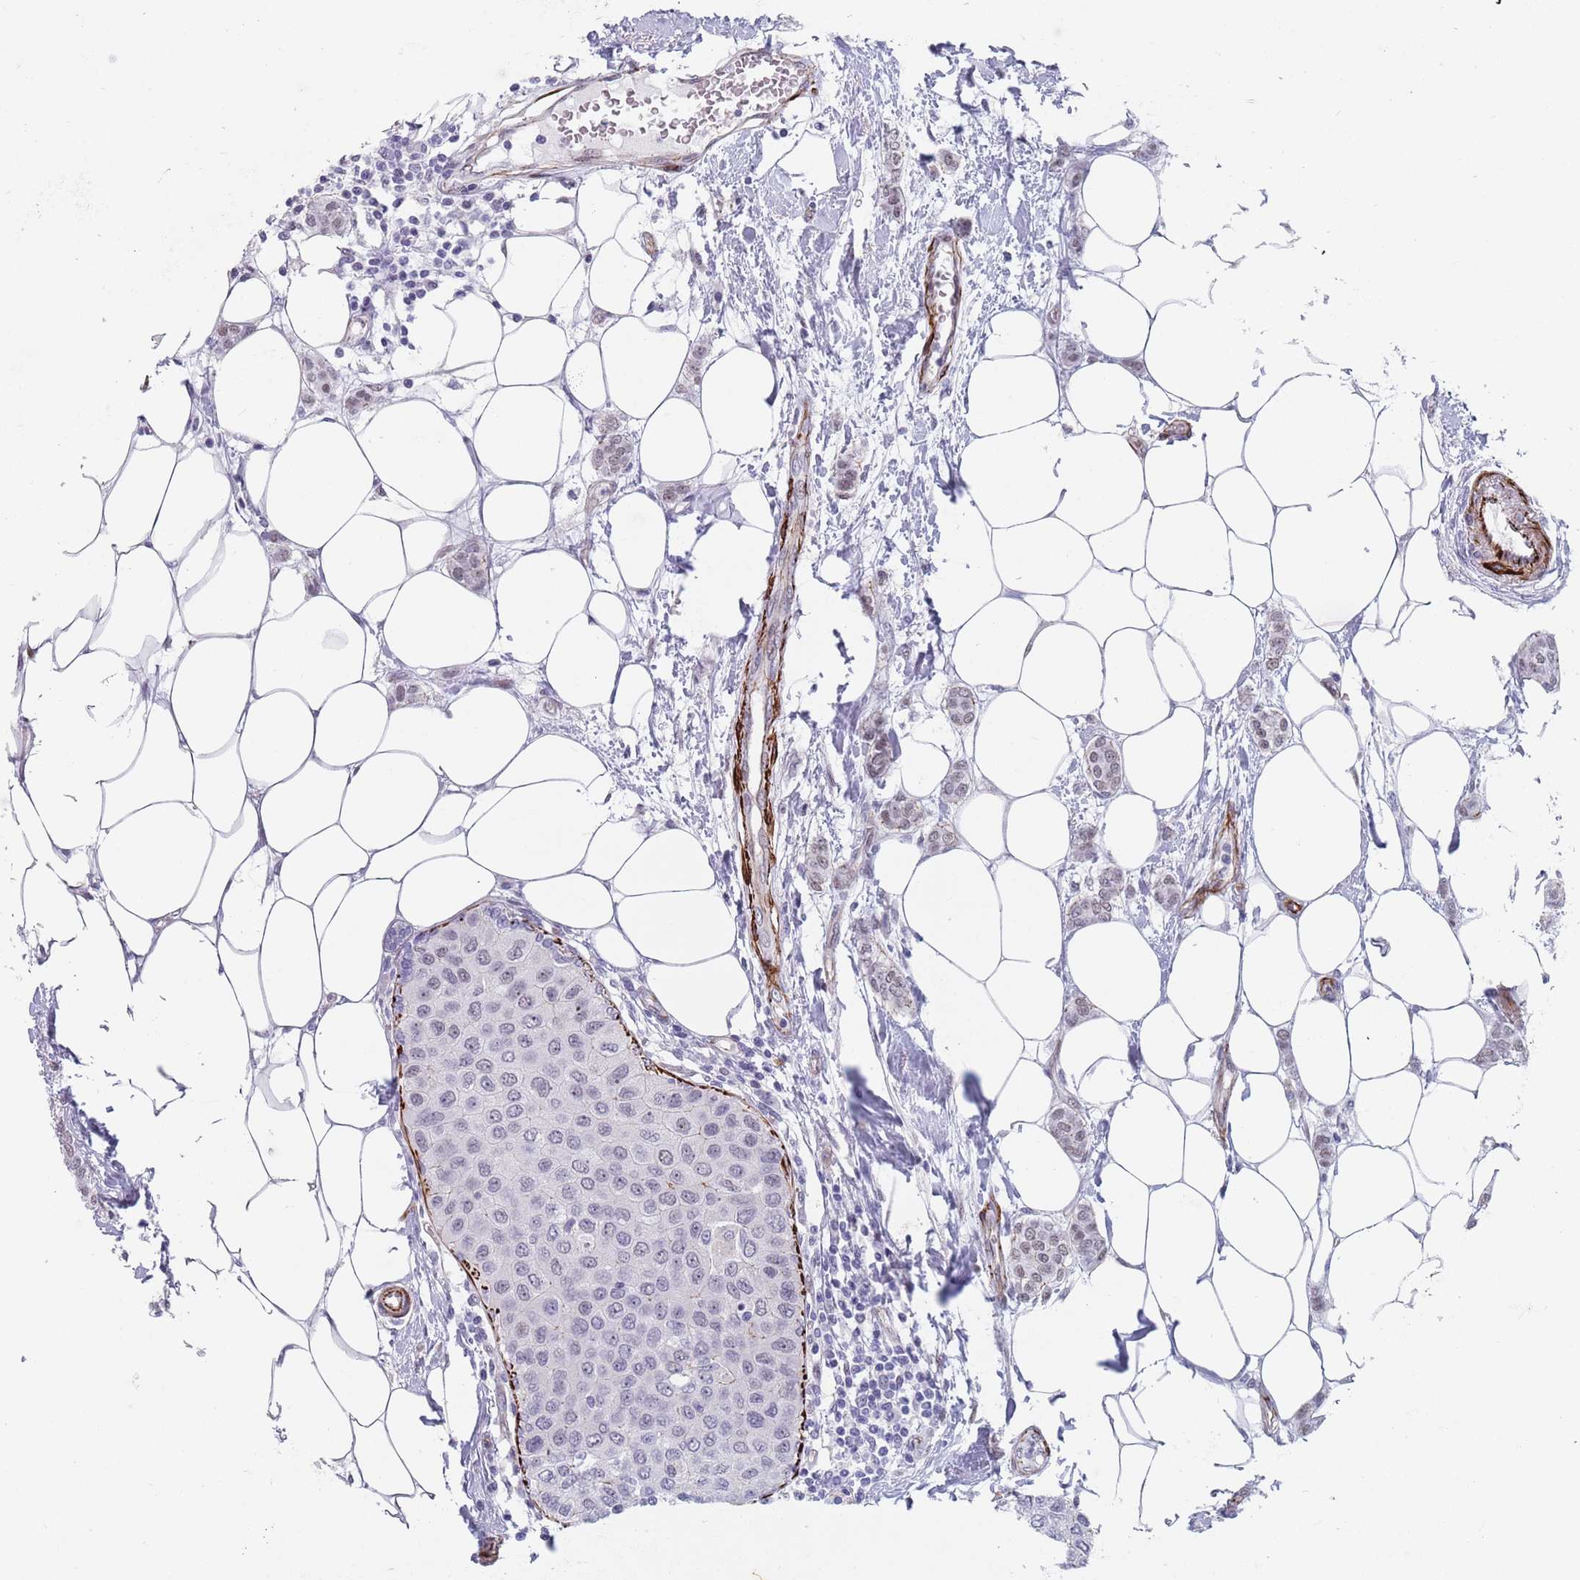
{"staining": {"intensity": "negative", "quantity": "none", "location": "none"}, "tissue": "breast cancer", "cell_type": "Tumor cells", "image_type": "cancer", "snomed": [{"axis": "morphology", "description": "Duct carcinoma"}, {"axis": "topography", "description": "Breast"}], "caption": "Immunohistochemistry histopathology image of breast cancer stained for a protein (brown), which displays no staining in tumor cells.", "gene": "OR5A2", "patient": {"sex": "female", "age": 72}}